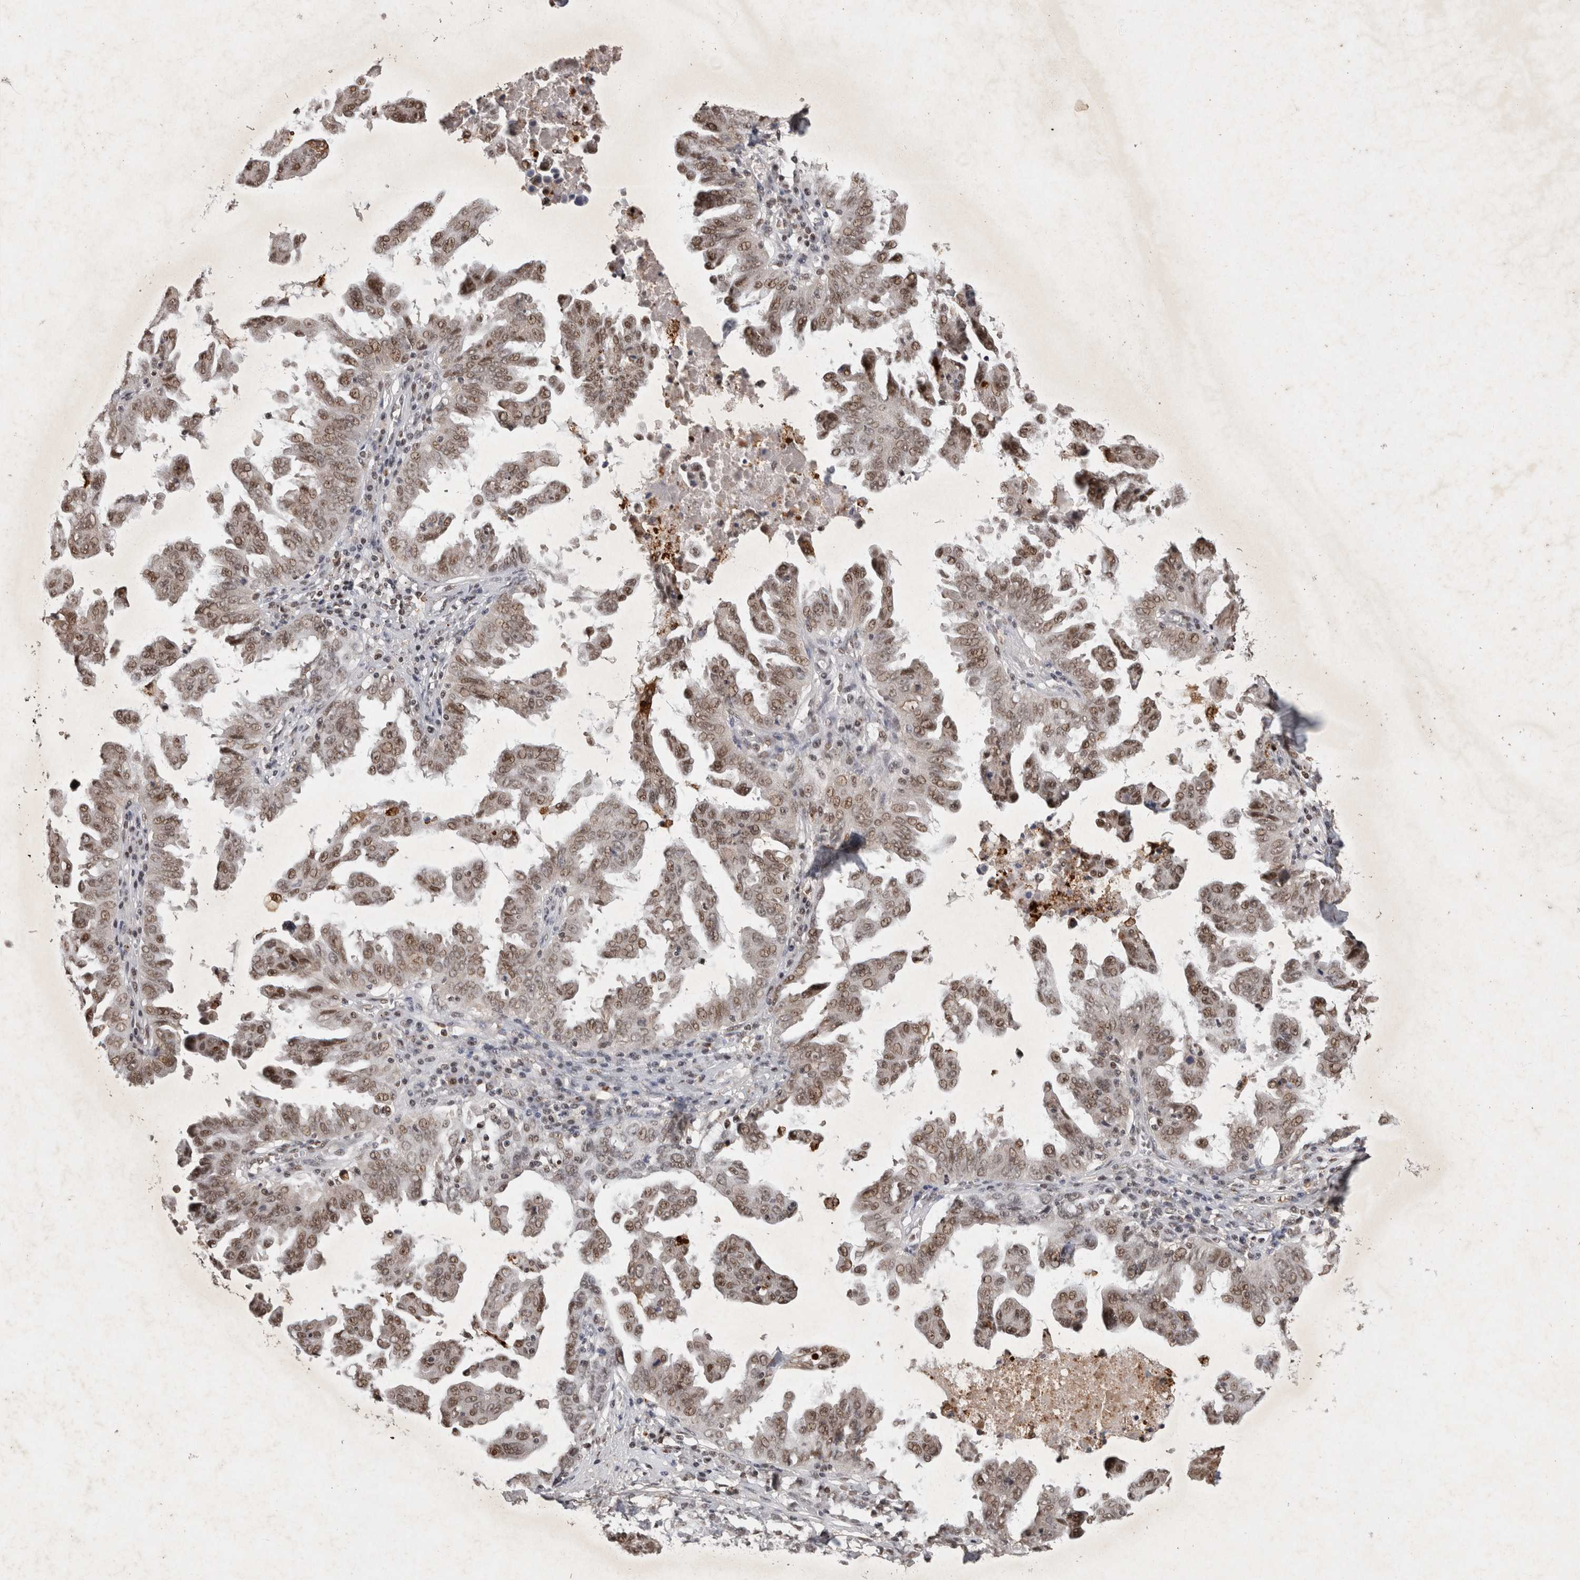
{"staining": {"intensity": "moderate", "quantity": ">75%", "location": "nuclear"}, "tissue": "ovarian cancer", "cell_type": "Tumor cells", "image_type": "cancer", "snomed": [{"axis": "morphology", "description": "Carcinoma, endometroid"}, {"axis": "topography", "description": "Ovary"}], "caption": "The immunohistochemical stain highlights moderate nuclear staining in tumor cells of ovarian cancer (endometroid carcinoma) tissue.", "gene": "XRCC5", "patient": {"sex": "female", "age": 62}}